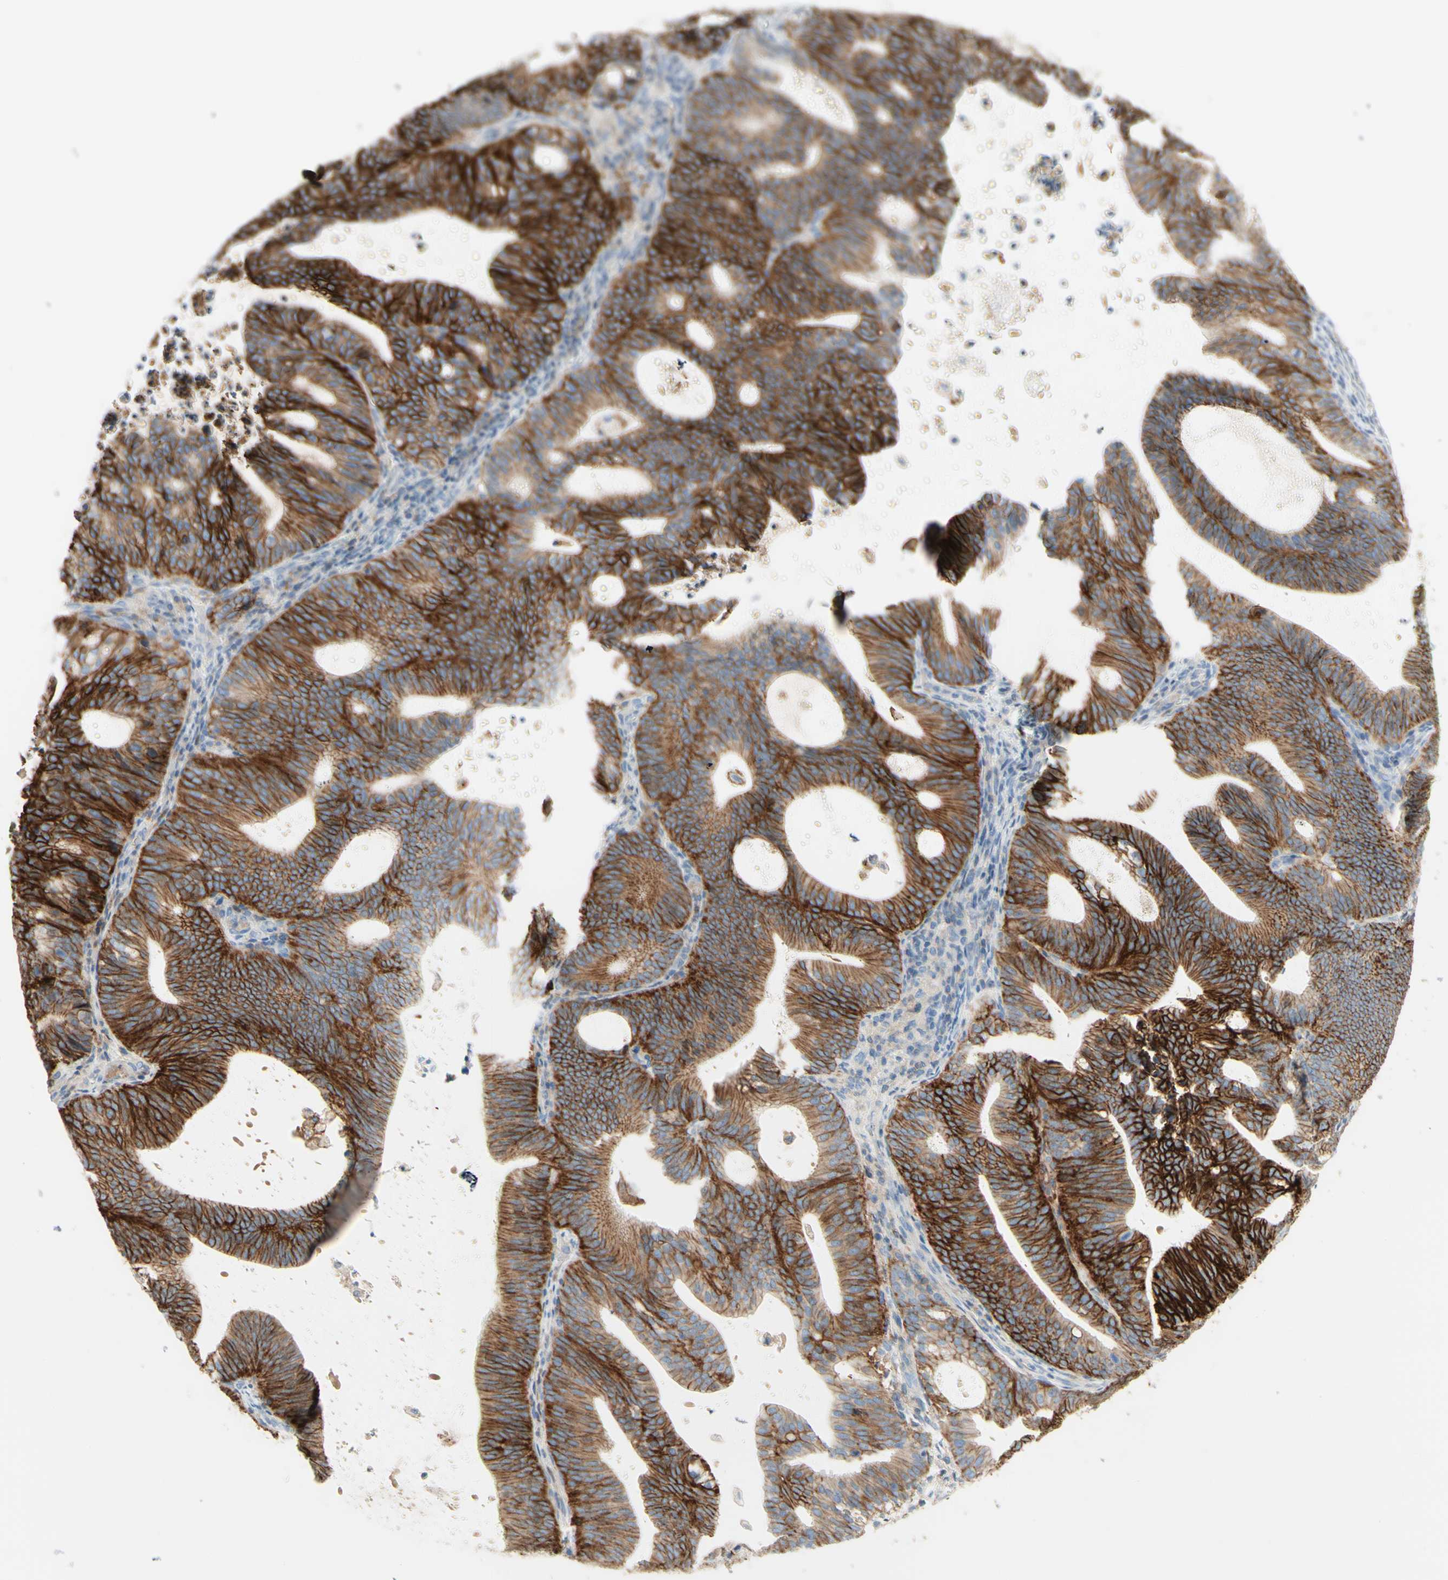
{"staining": {"intensity": "strong", "quantity": ">75%", "location": "cytoplasmic/membranous"}, "tissue": "endometrial cancer", "cell_type": "Tumor cells", "image_type": "cancer", "snomed": [{"axis": "morphology", "description": "Adenocarcinoma, NOS"}, {"axis": "topography", "description": "Uterus"}], "caption": "The photomicrograph reveals immunohistochemical staining of endometrial adenocarcinoma. There is strong cytoplasmic/membranous expression is present in about >75% of tumor cells. The staining is performed using DAB (3,3'-diaminobenzidine) brown chromogen to label protein expression. The nuclei are counter-stained blue using hematoxylin.", "gene": "ALCAM", "patient": {"sex": "female", "age": 83}}